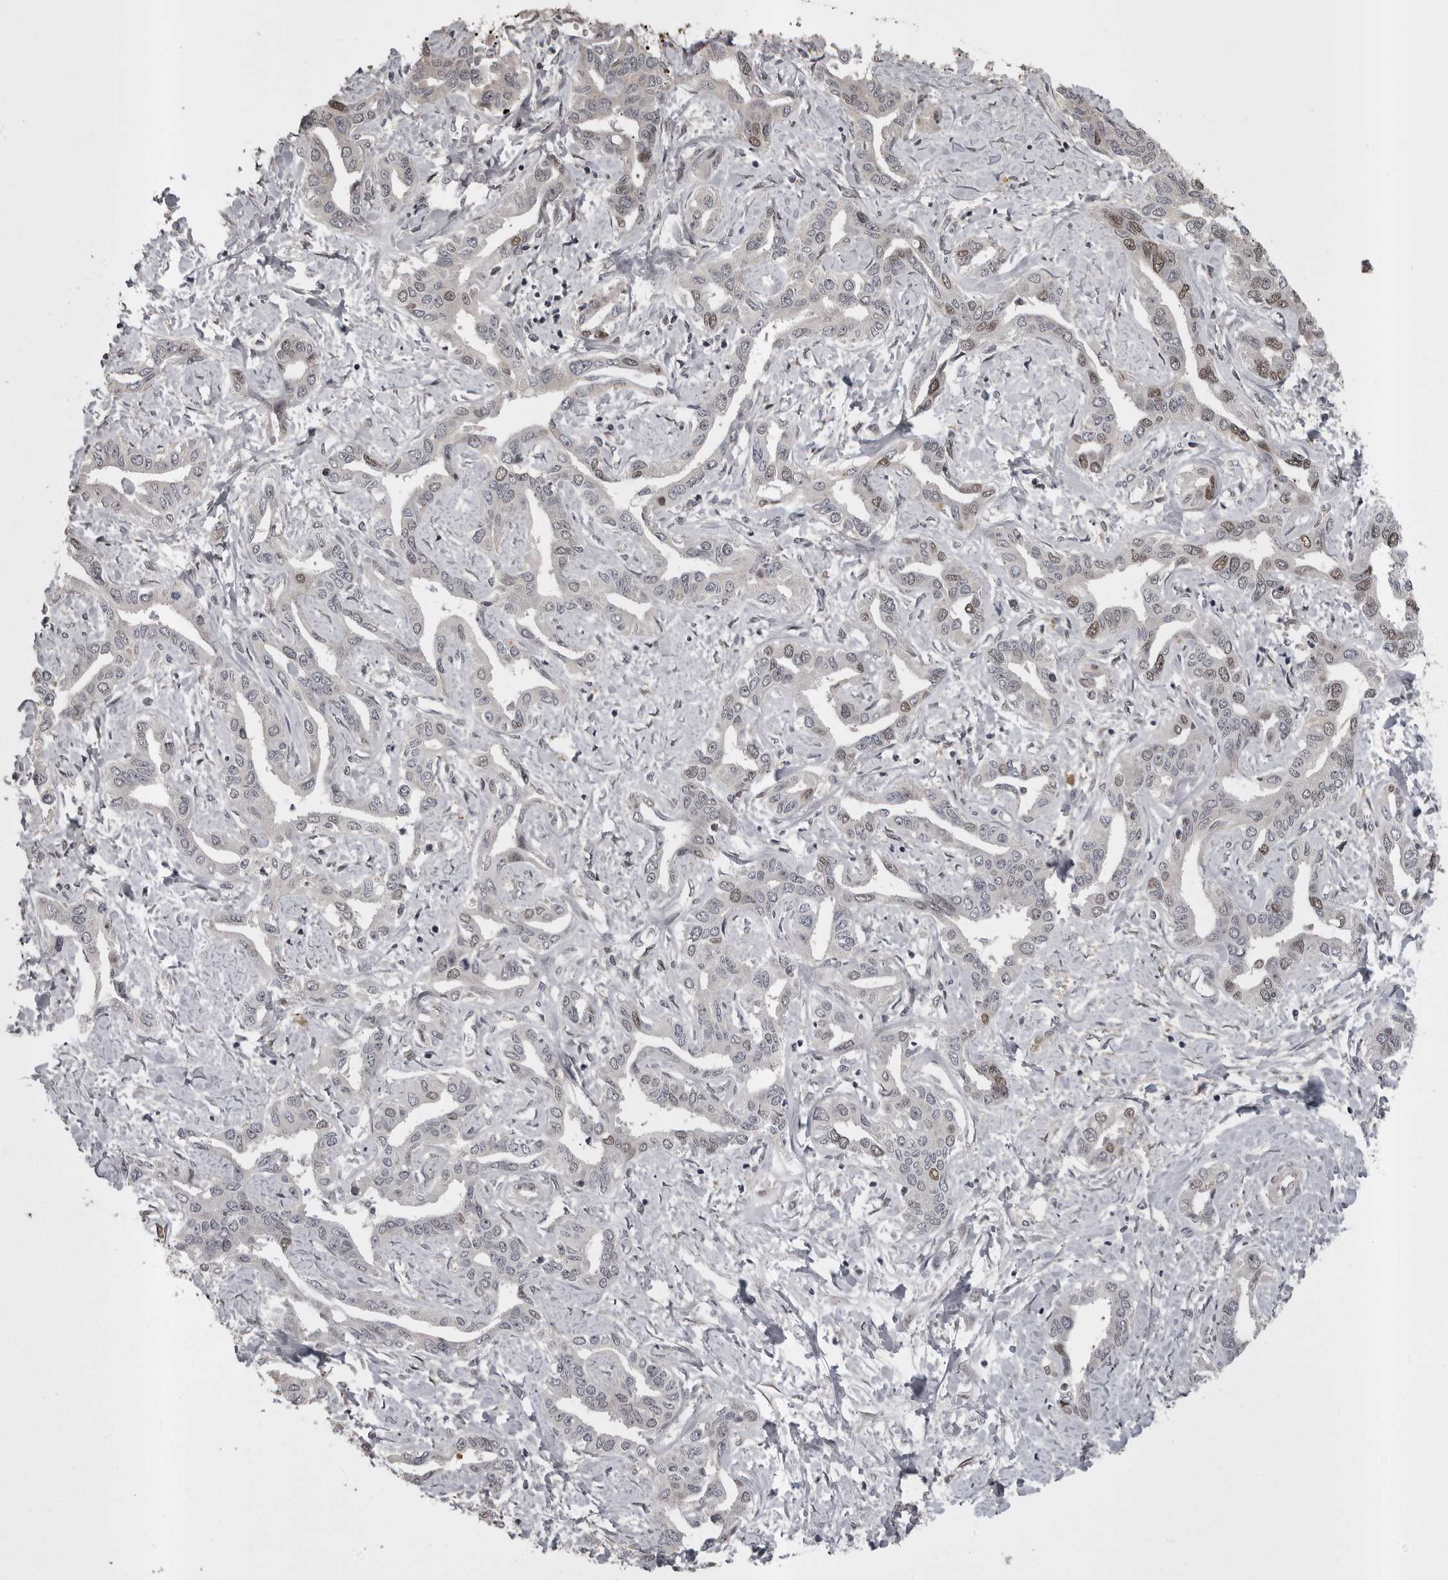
{"staining": {"intensity": "weak", "quantity": "<25%", "location": "nuclear"}, "tissue": "liver cancer", "cell_type": "Tumor cells", "image_type": "cancer", "snomed": [{"axis": "morphology", "description": "Cholangiocarcinoma"}, {"axis": "topography", "description": "Liver"}], "caption": "Immunohistochemical staining of liver cancer (cholangiocarcinoma) reveals no significant positivity in tumor cells. Nuclei are stained in blue.", "gene": "SNX16", "patient": {"sex": "male", "age": 59}}